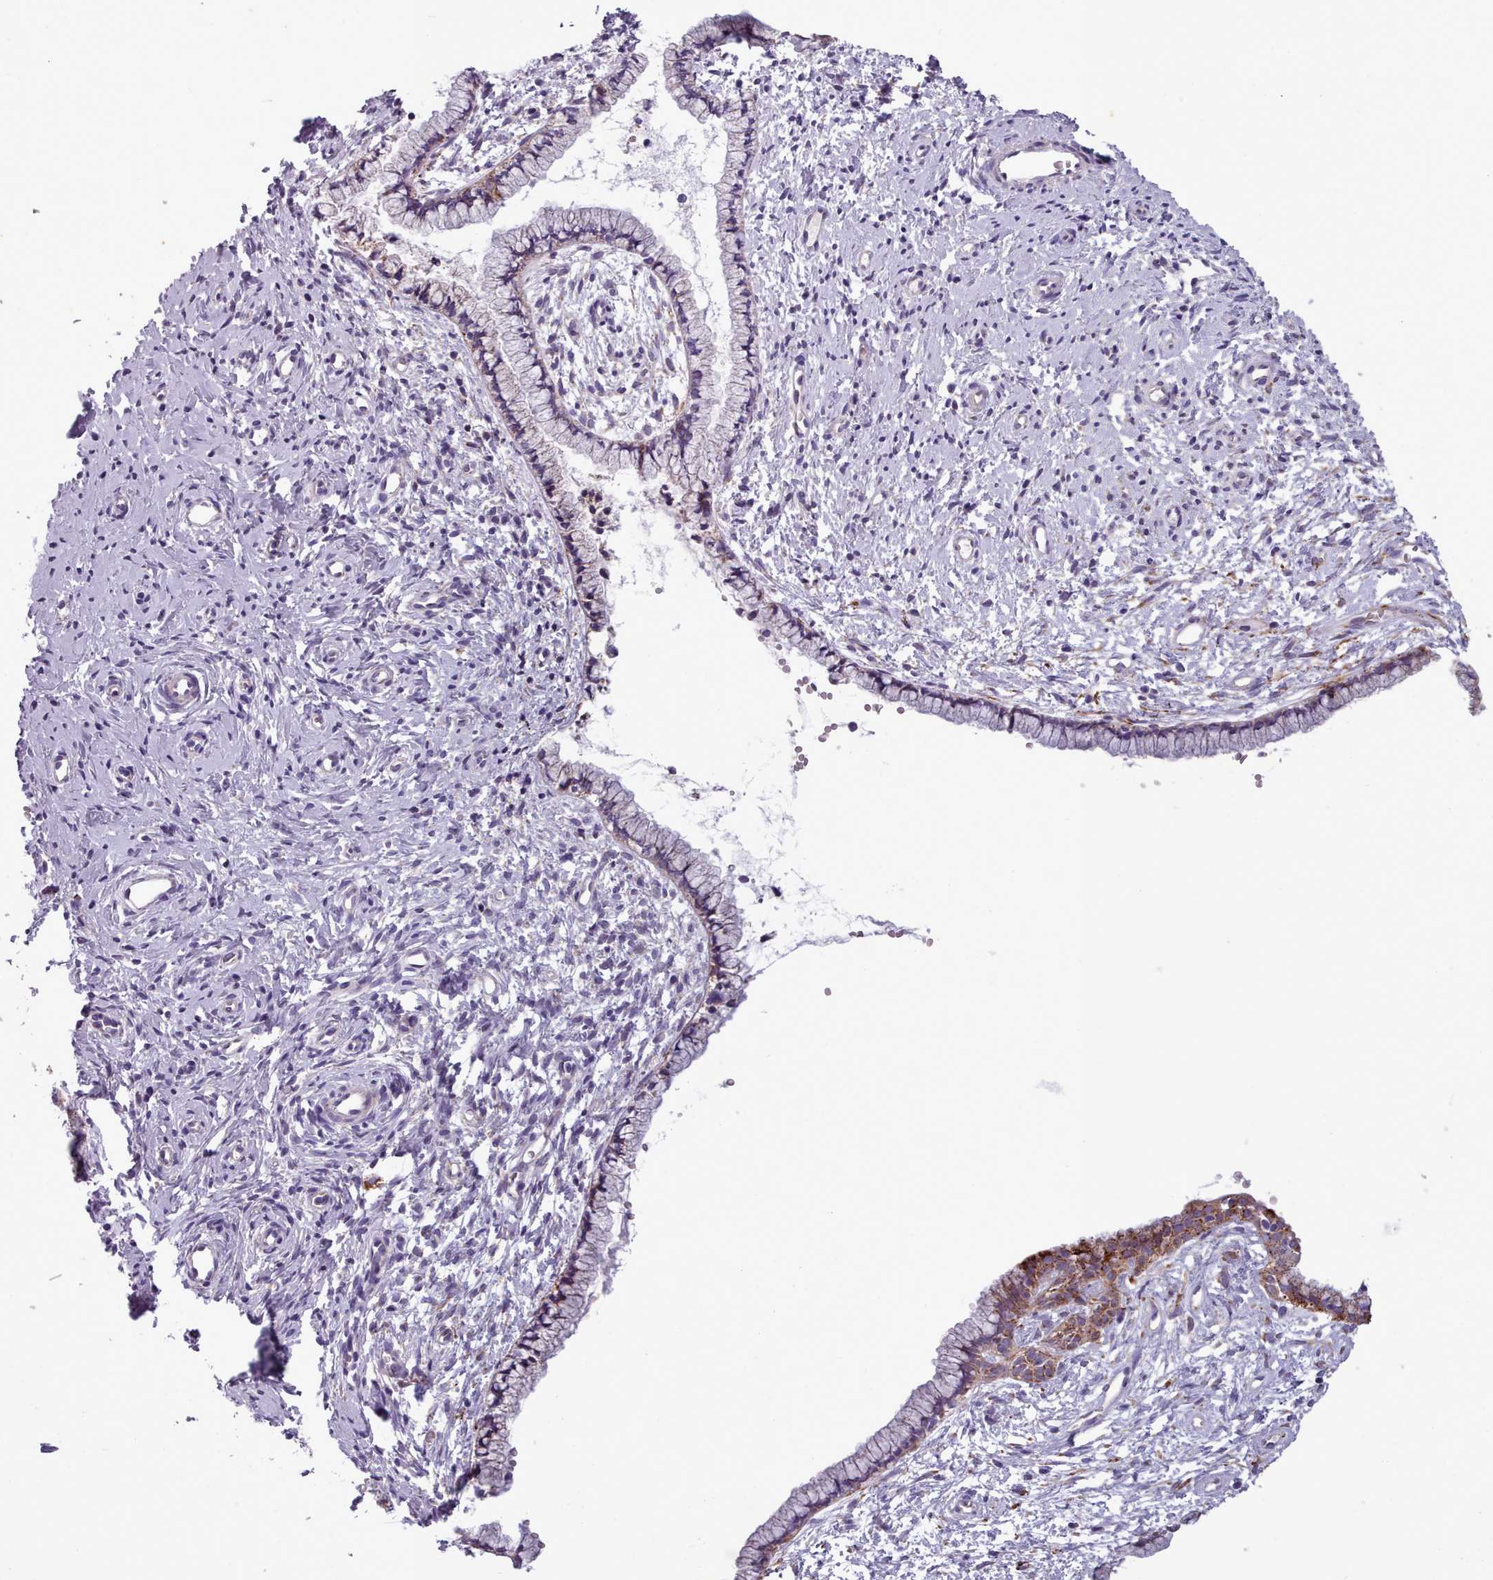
{"staining": {"intensity": "moderate", "quantity": "<25%", "location": "cytoplasmic/membranous"}, "tissue": "cervix", "cell_type": "Glandular cells", "image_type": "normal", "snomed": [{"axis": "morphology", "description": "Normal tissue, NOS"}, {"axis": "topography", "description": "Cervix"}], "caption": "Unremarkable cervix was stained to show a protein in brown. There is low levels of moderate cytoplasmic/membranous positivity in approximately <25% of glandular cells. The staining was performed using DAB (3,3'-diaminobenzidine), with brown indicating positive protein expression. Nuclei are stained blue with hematoxylin.", "gene": "FKBP10", "patient": {"sex": "female", "age": 57}}